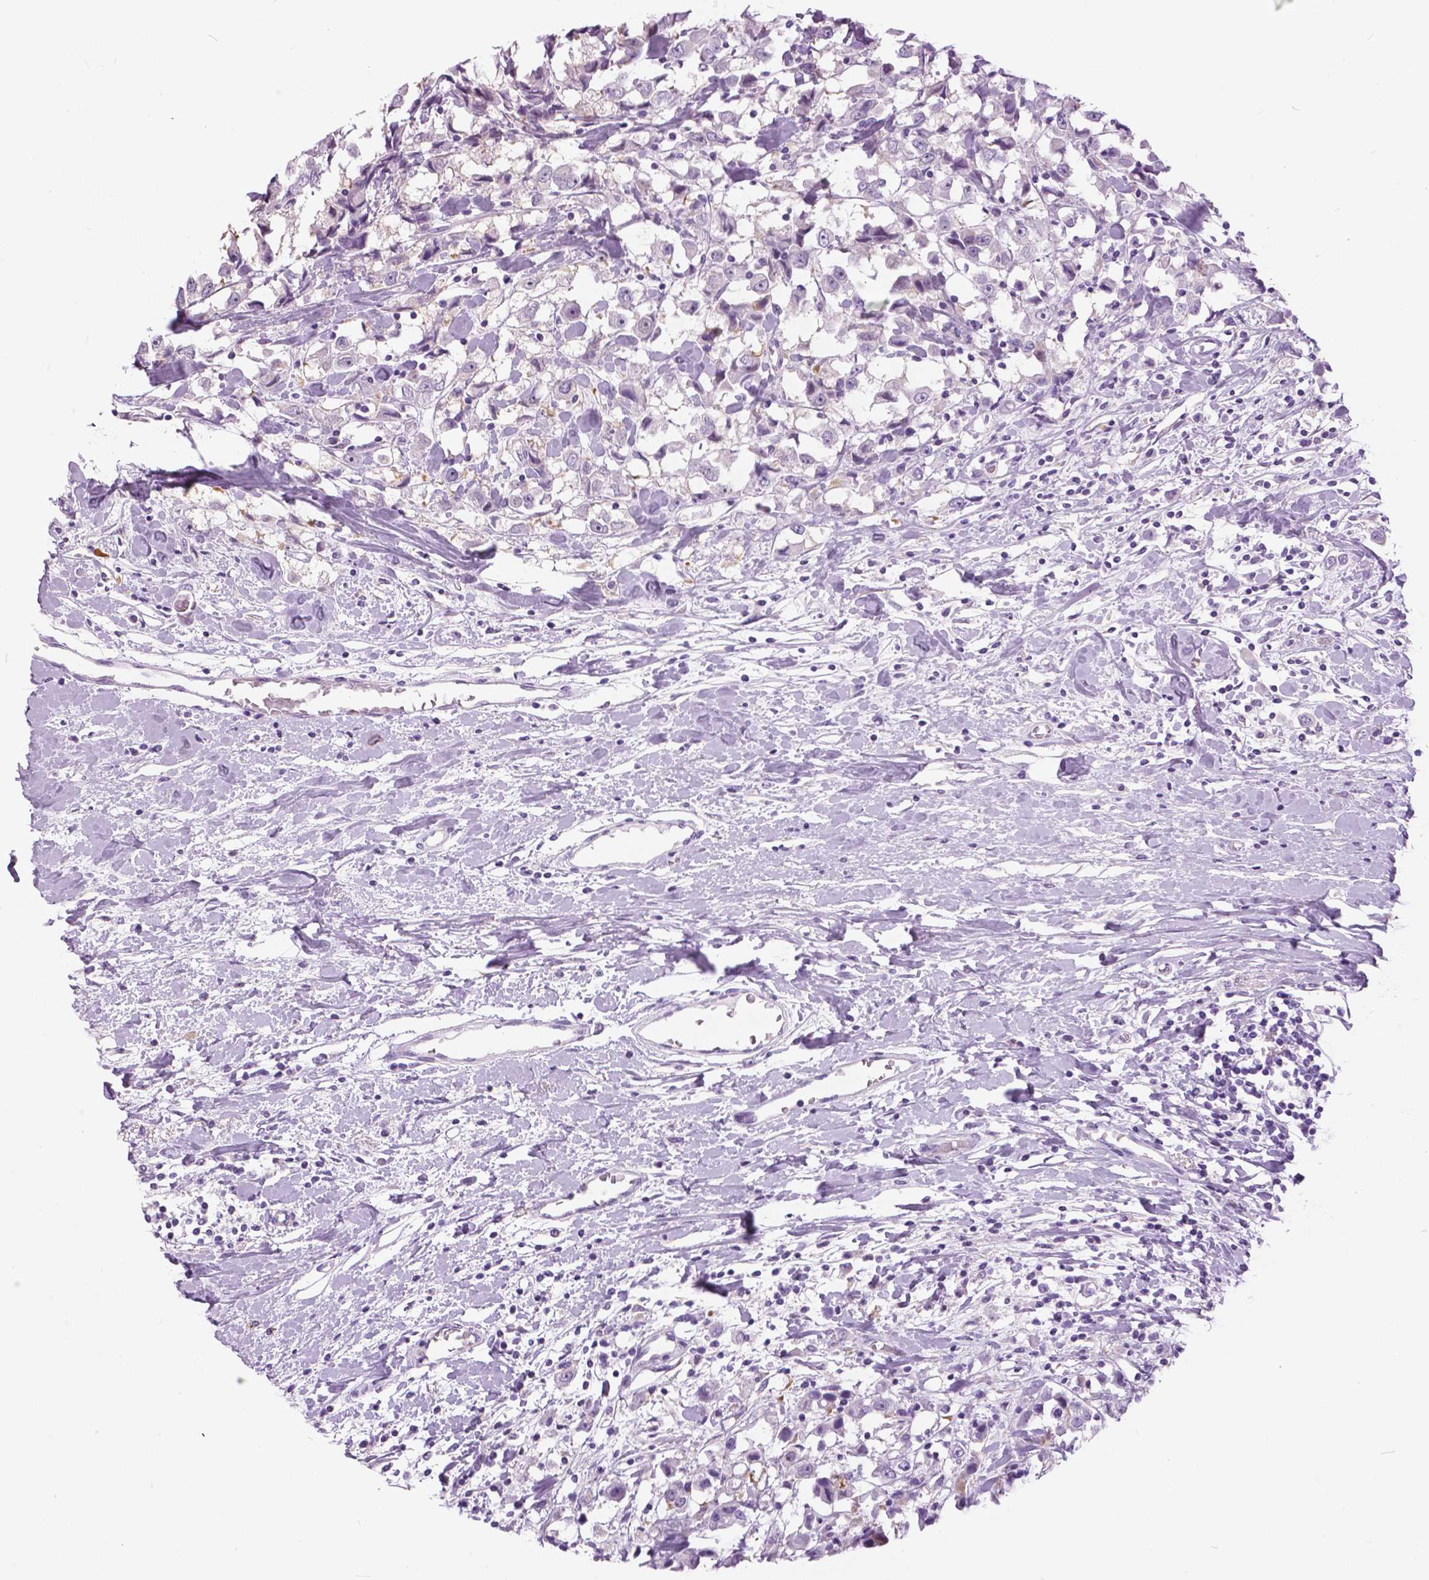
{"staining": {"intensity": "negative", "quantity": "none", "location": "none"}, "tissue": "breast cancer", "cell_type": "Tumor cells", "image_type": "cancer", "snomed": [{"axis": "morphology", "description": "Duct carcinoma"}, {"axis": "topography", "description": "Breast"}], "caption": "Tumor cells show no significant expression in infiltrating ductal carcinoma (breast). (DAB immunohistochemistry with hematoxylin counter stain).", "gene": "TP53TG5", "patient": {"sex": "female", "age": 61}}